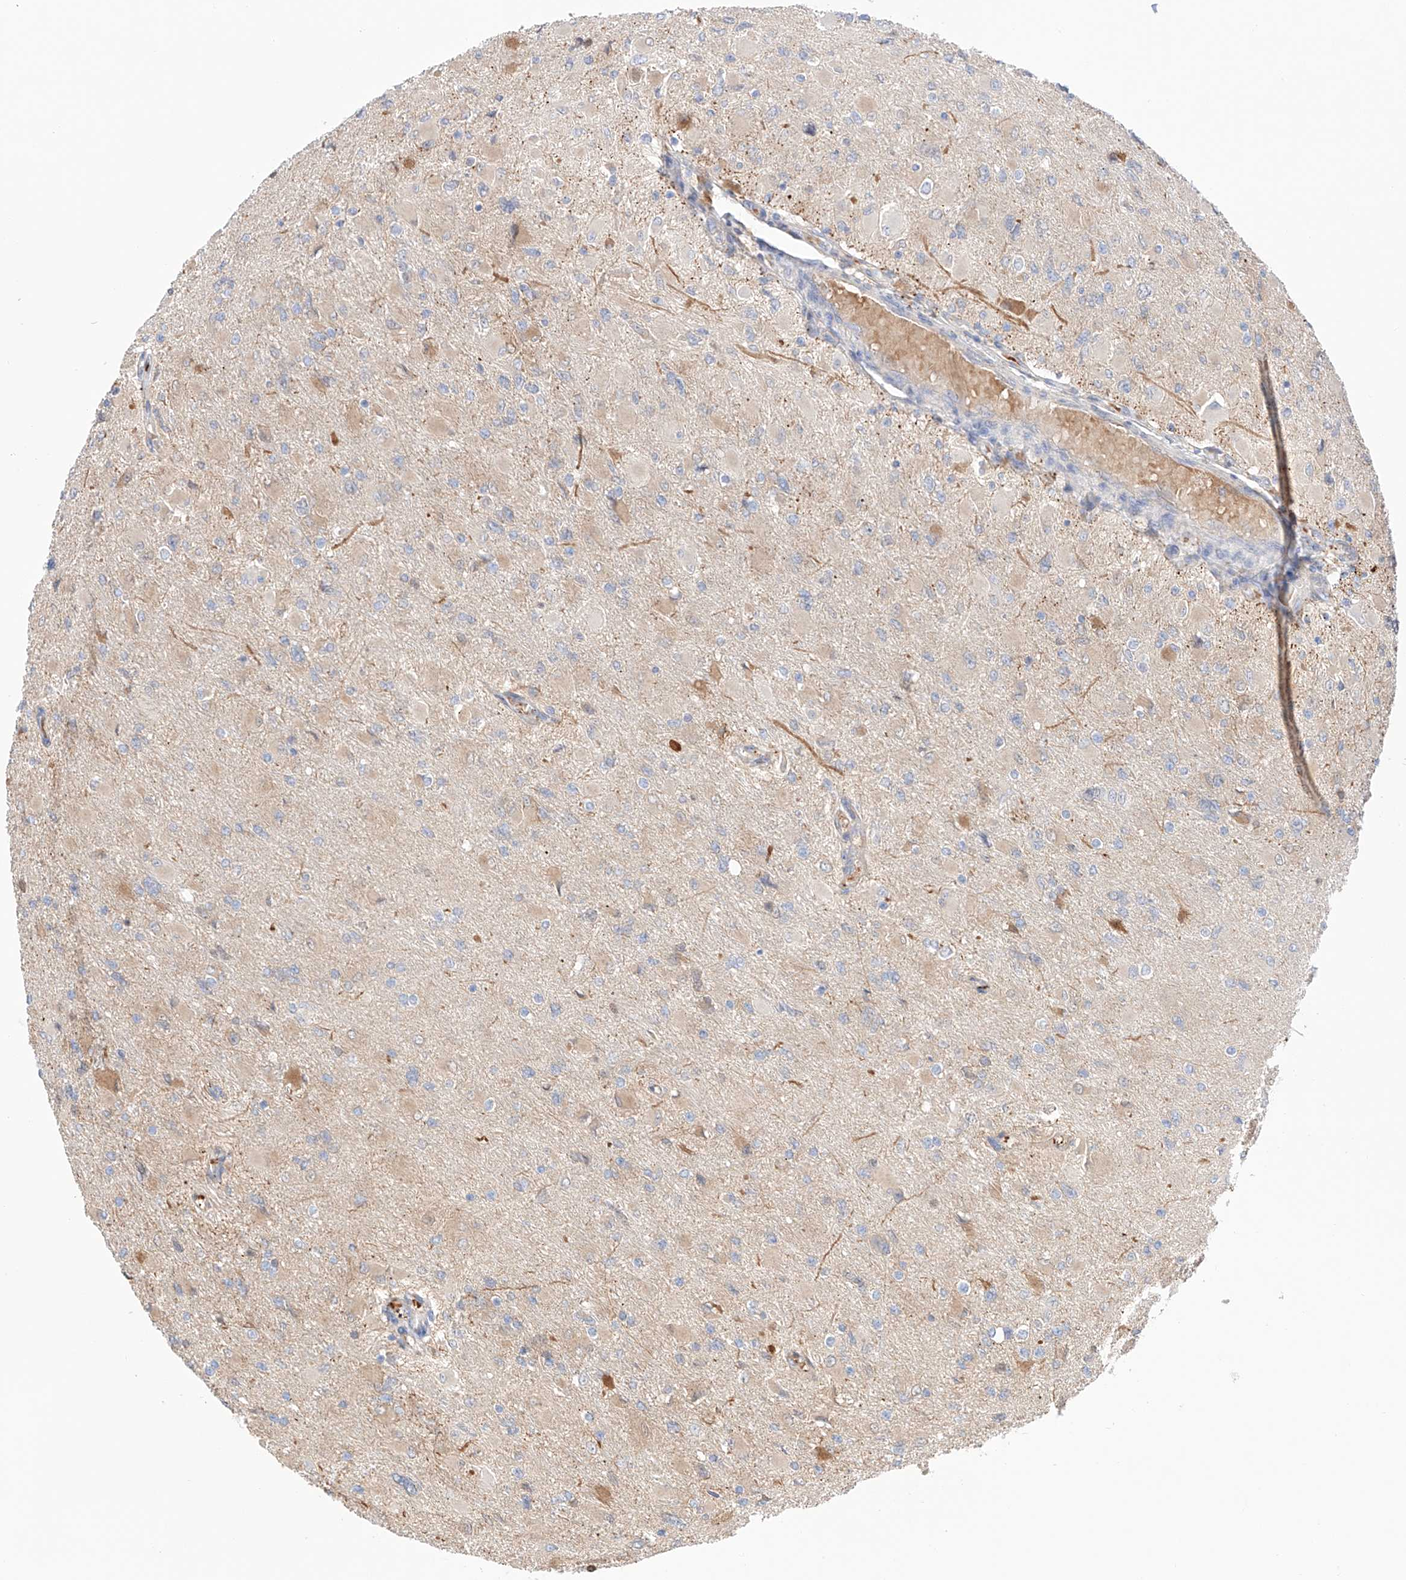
{"staining": {"intensity": "negative", "quantity": "none", "location": "none"}, "tissue": "glioma", "cell_type": "Tumor cells", "image_type": "cancer", "snomed": [{"axis": "morphology", "description": "Glioma, malignant, High grade"}, {"axis": "topography", "description": "Cerebral cortex"}], "caption": "Glioma stained for a protein using immunohistochemistry demonstrates no staining tumor cells.", "gene": "PGGT1B", "patient": {"sex": "female", "age": 36}}